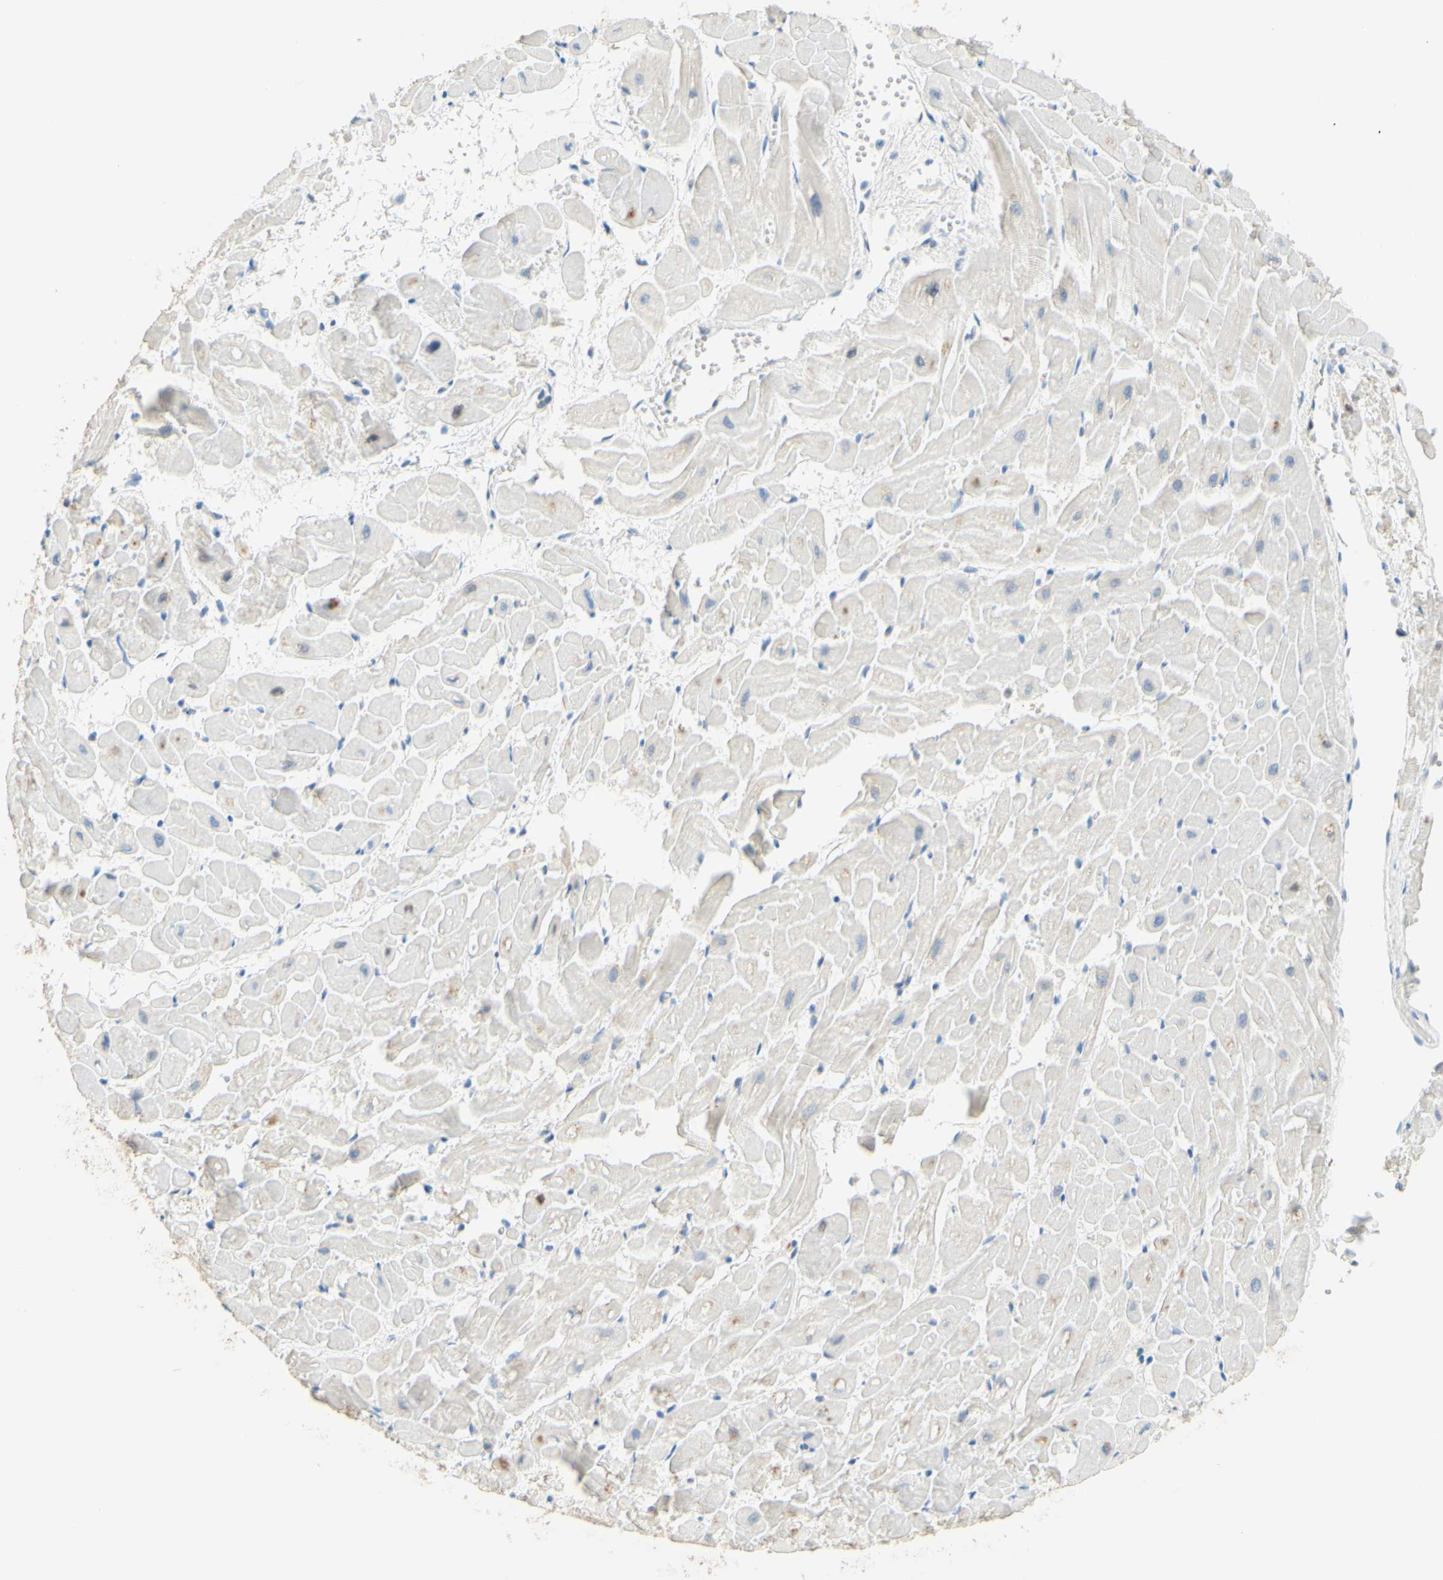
{"staining": {"intensity": "negative", "quantity": "none", "location": "none"}, "tissue": "heart muscle", "cell_type": "Cardiomyocytes", "image_type": "normal", "snomed": [{"axis": "morphology", "description": "Normal tissue, NOS"}, {"axis": "topography", "description": "Heart"}], "caption": "DAB immunohistochemical staining of benign heart muscle shows no significant expression in cardiomyocytes. (DAB (3,3'-diaminobenzidine) immunohistochemistry (IHC) visualized using brightfield microscopy, high magnification).", "gene": "POLB", "patient": {"sex": "female", "age": 19}}